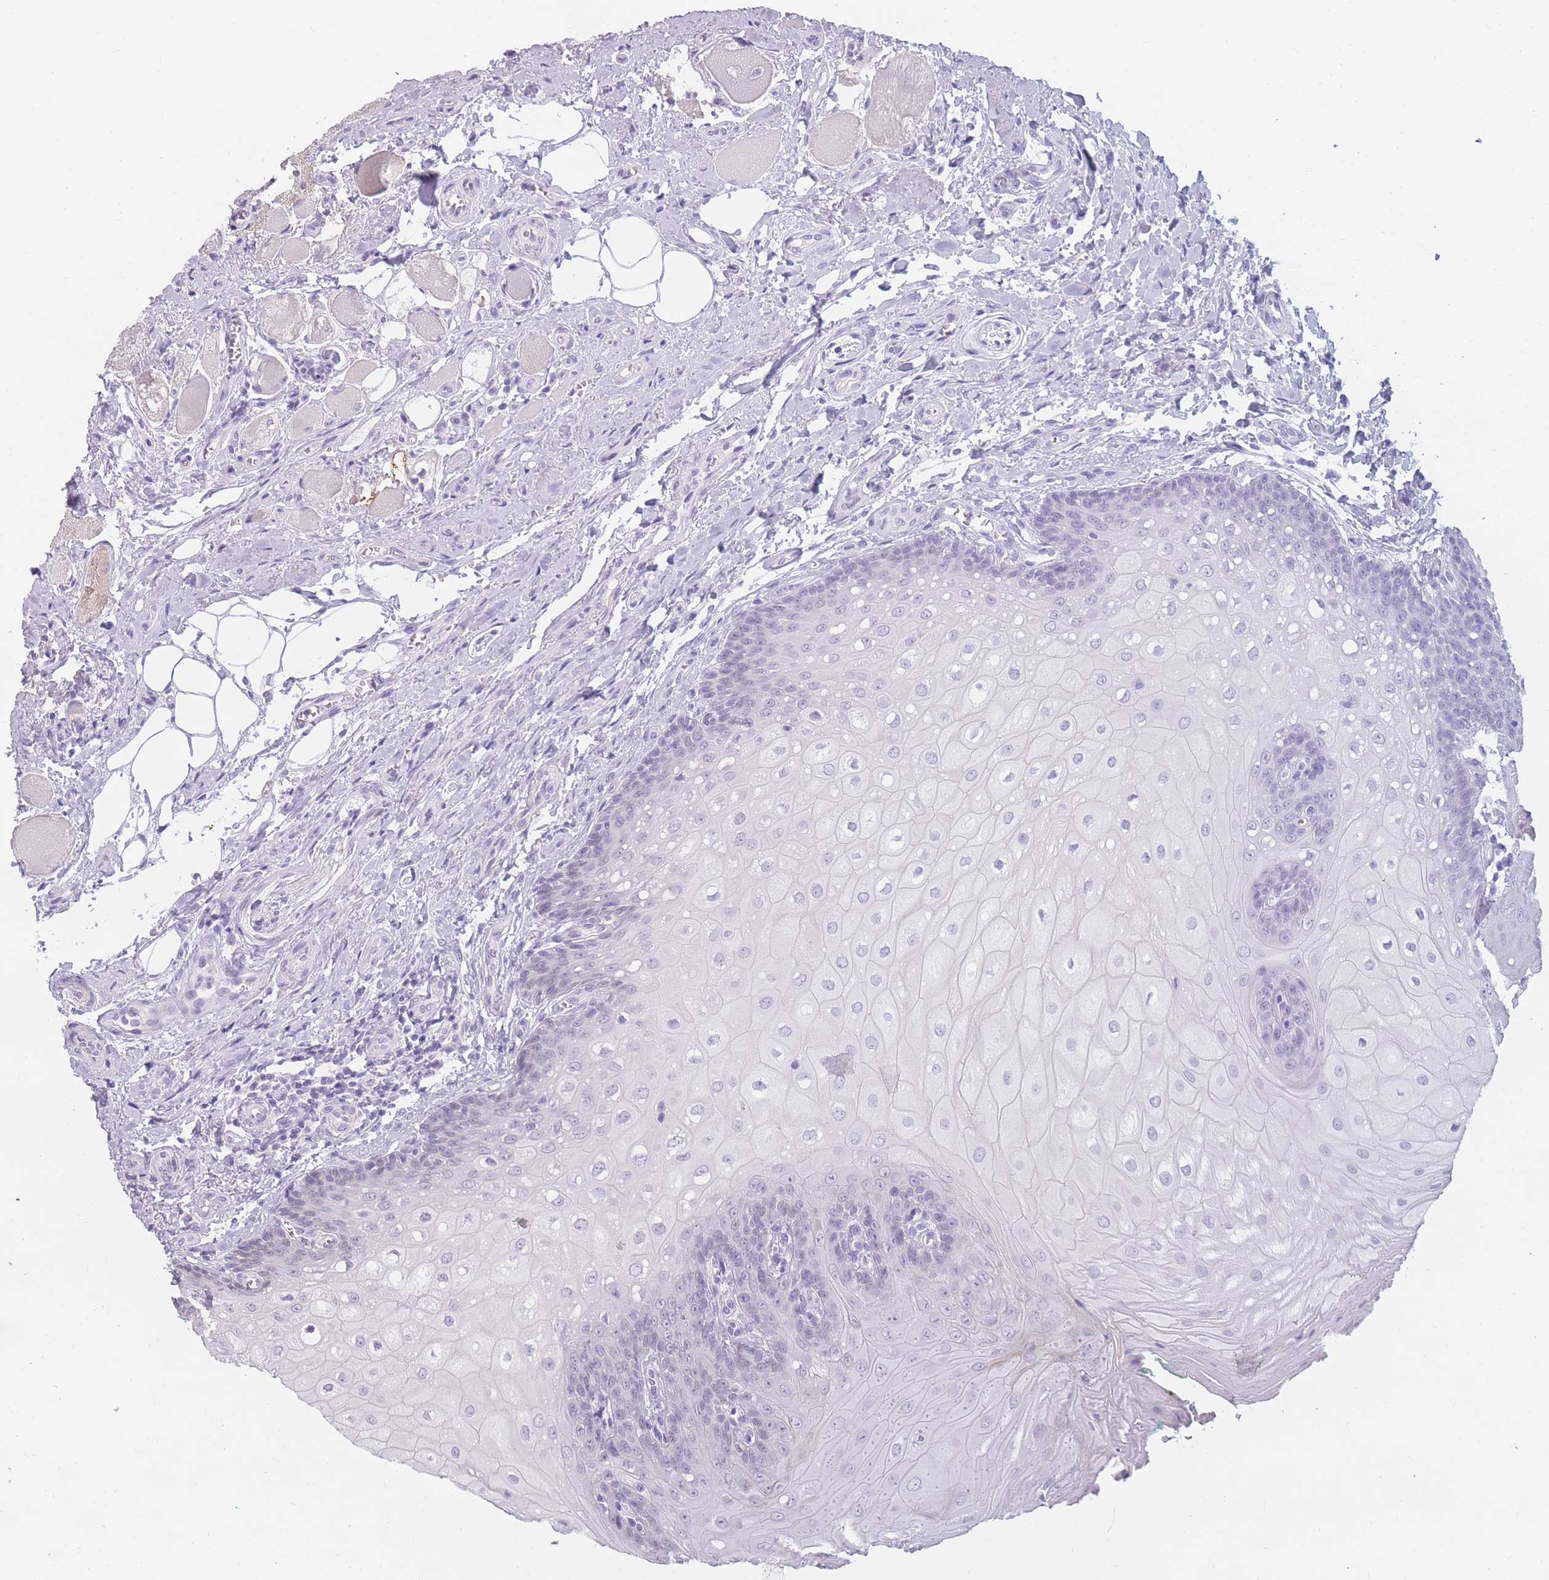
{"staining": {"intensity": "negative", "quantity": "none", "location": "none"}, "tissue": "oral mucosa", "cell_type": "Squamous epithelial cells", "image_type": "normal", "snomed": [{"axis": "morphology", "description": "Normal tissue, NOS"}, {"axis": "morphology", "description": "Squamous cell carcinoma, NOS"}, {"axis": "topography", "description": "Oral tissue"}, {"axis": "topography", "description": "Tounge, NOS"}, {"axis": "topography", "description": "Head-Neck"}], "caption": "Squamous epithelial cells show no significant protein expression in benign oral mucosa. (Immunohistochemistry, brightfield microscopy, high magnification).", "gene": "POM121C", "patient": {"sex": "male", "age": 79}}